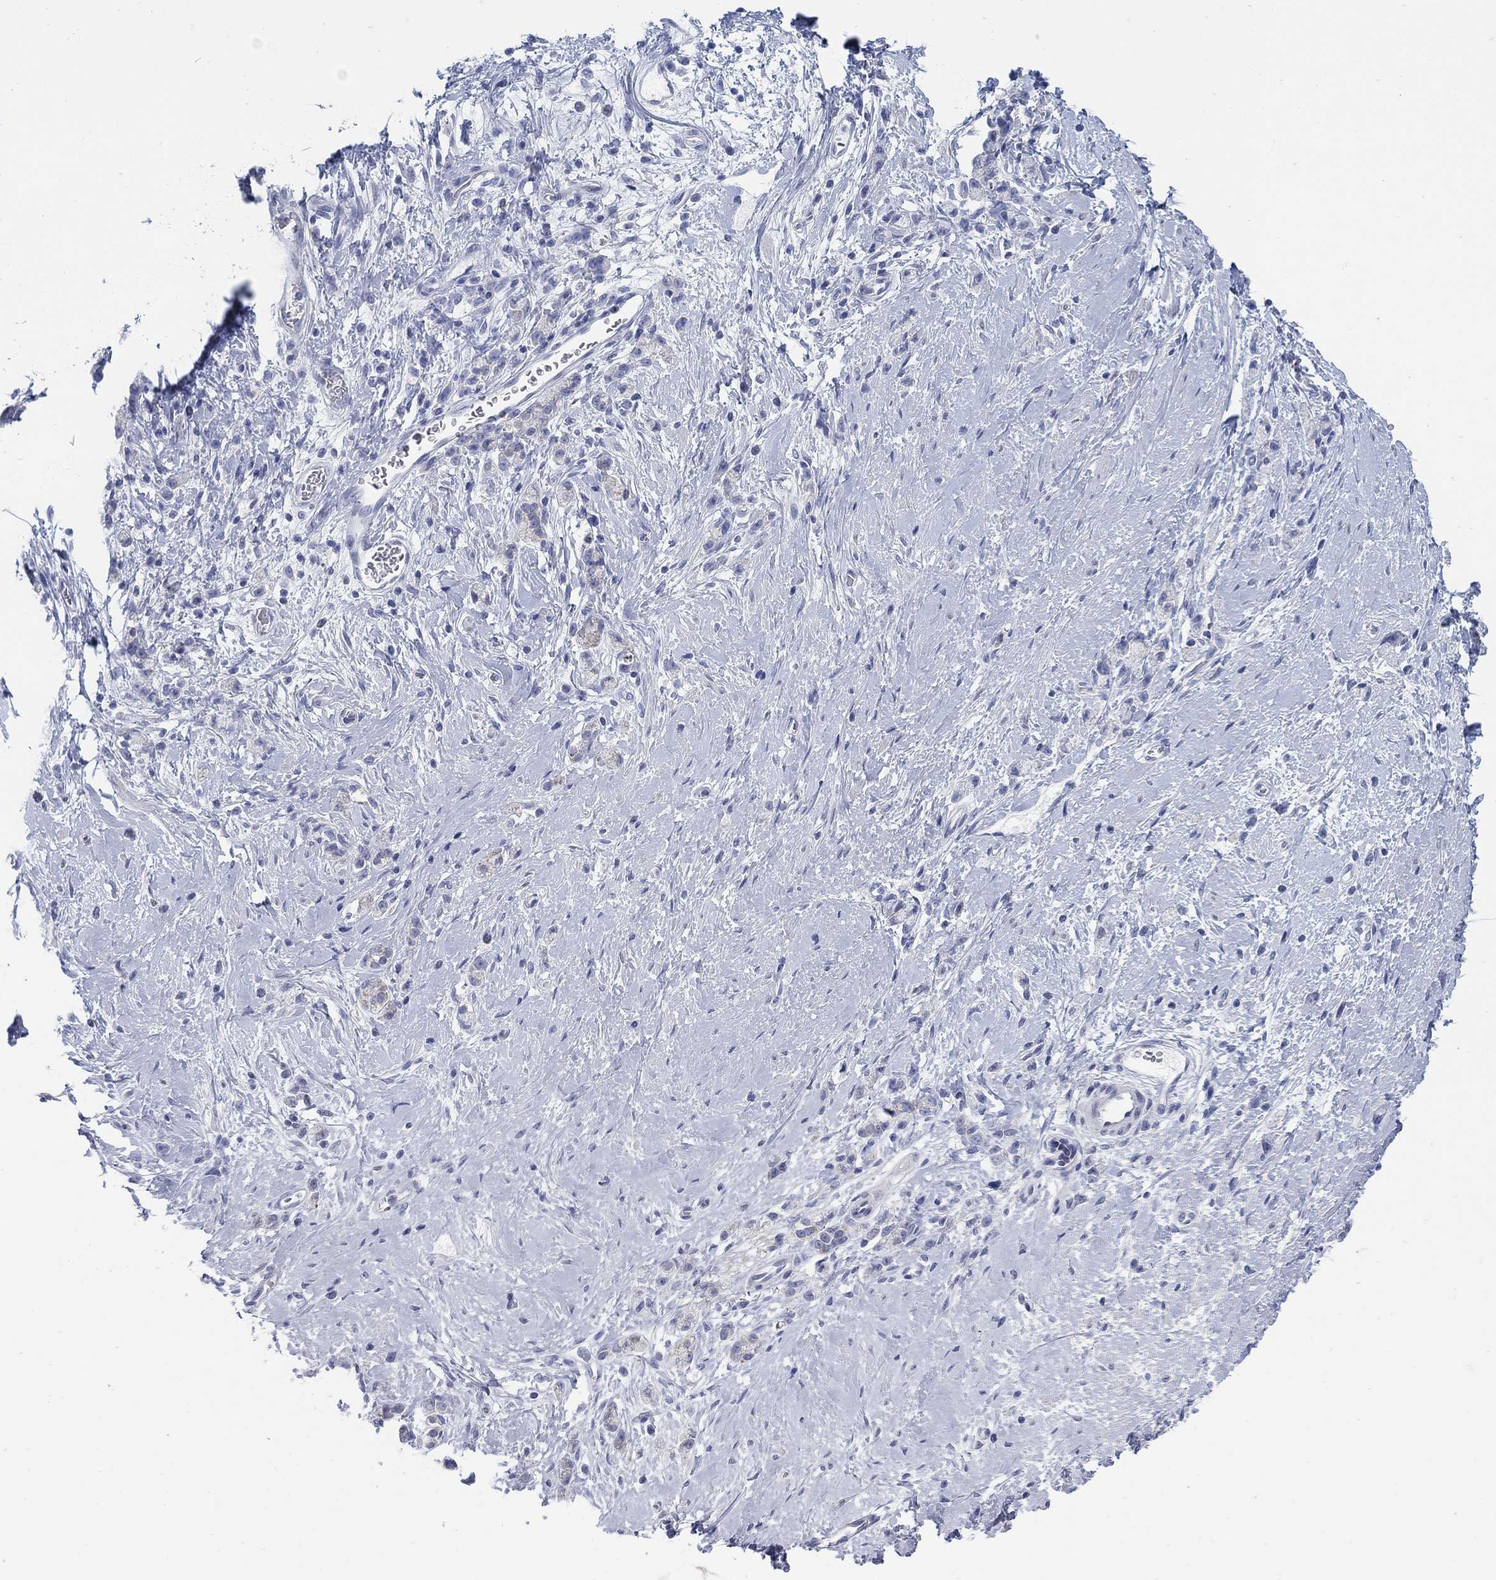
{"staining": {"intensity": "negative", "quantity": "none", "location": "none"}, "tissue": "stomach cancer", "cell_type": "Tumor cells", "image_type": "cancer", "snomed": [{"axis": "morphology", "description": "Adenocarcinoma, NOS"}, {"axis": "topography", "description": "Stomach"}], "caption": "The photomicrograph demonstrates no significant positivity in tumor cells of stomach cancer.", "gene": "SCCPDH", "patient": {"sex": "male", "age": 58}}